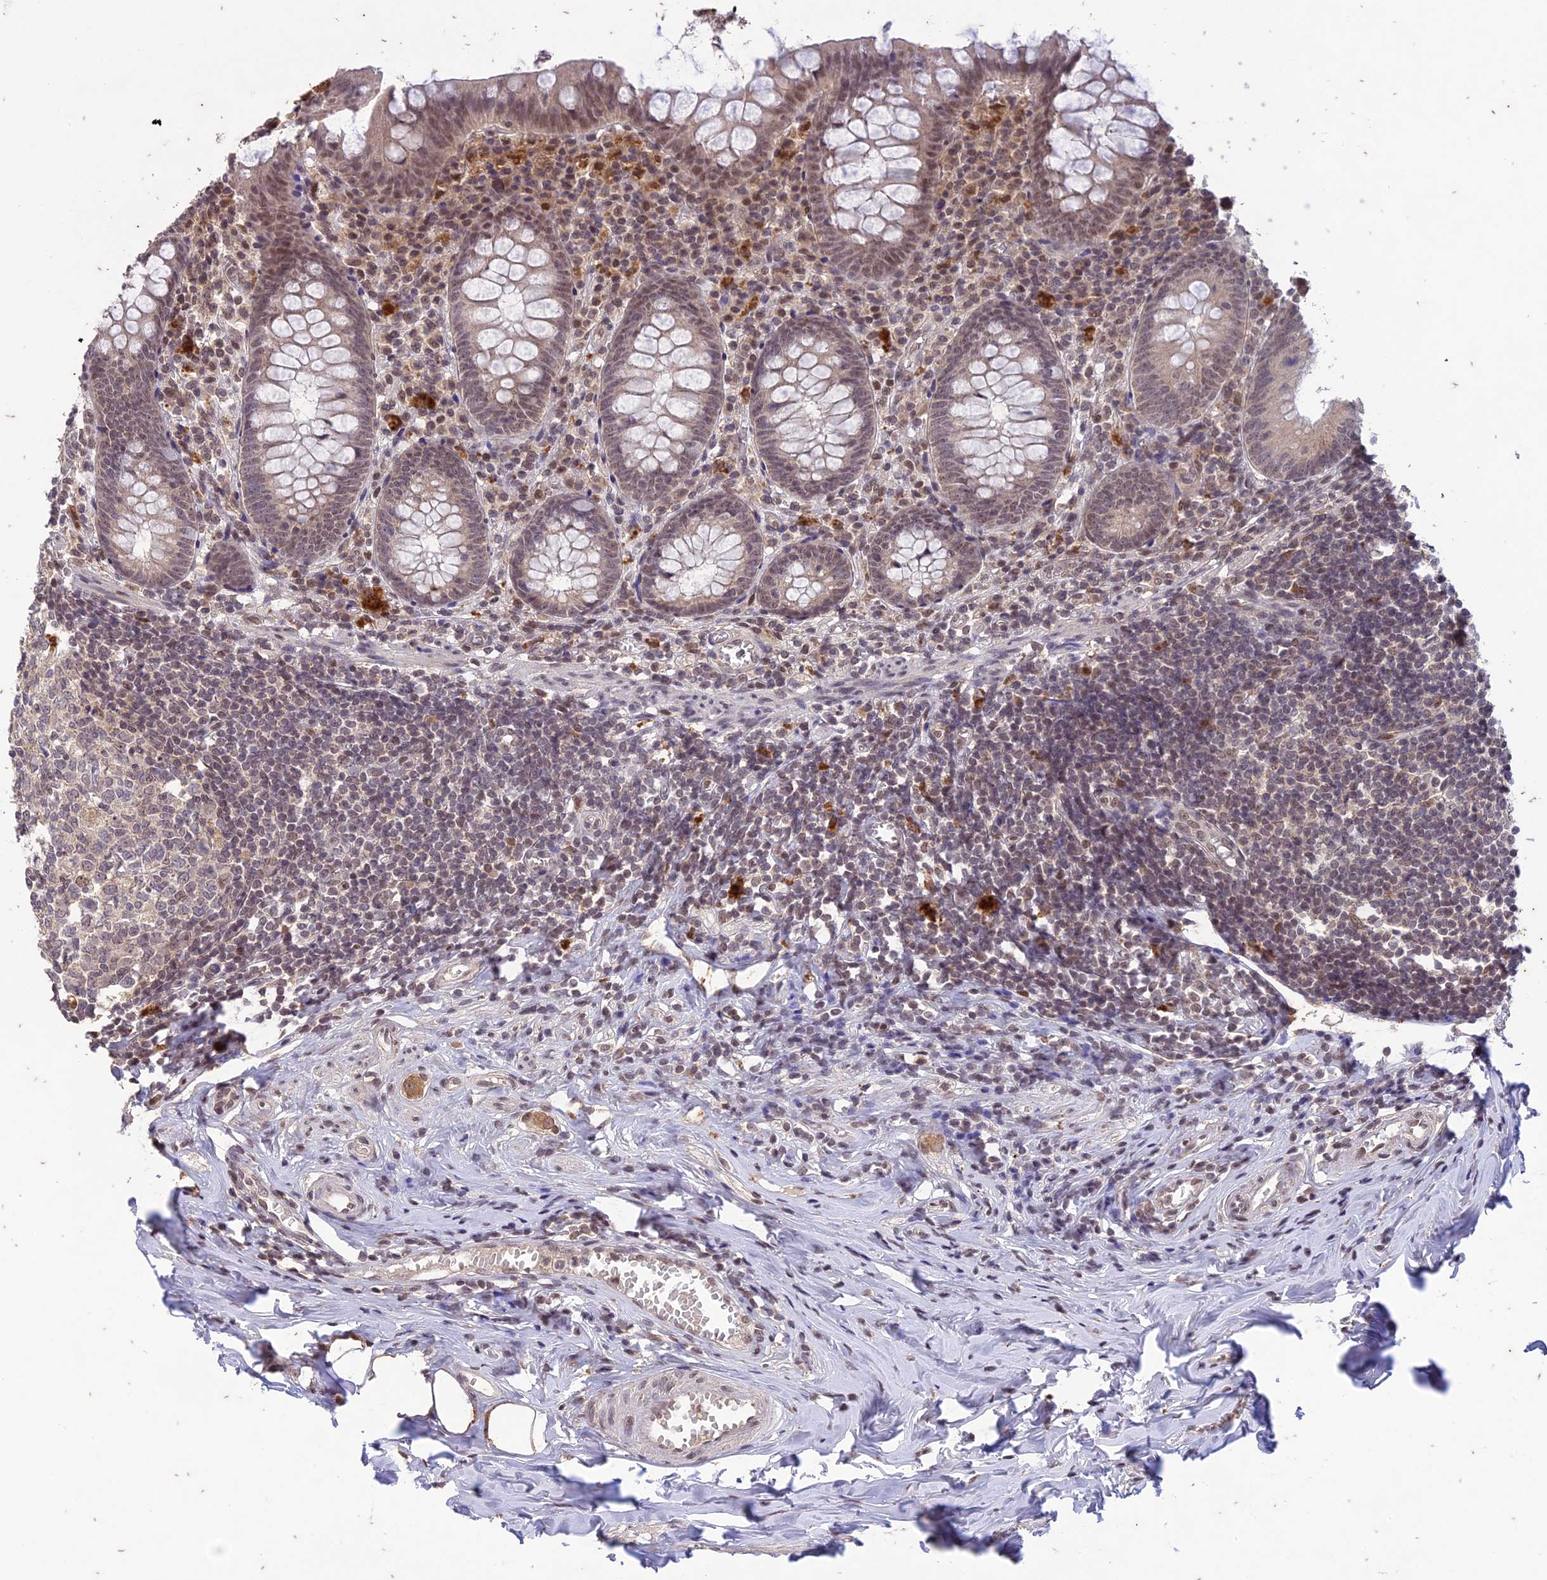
{"staining": {"intensity": "weak", "quantity": ">75%", "location": "nuclear"}, "tissue": "appendix", "cell_type": "Glandular cells", "image_type": "normal", "snomed": [{"axis": "morphology", "description": "Normal tissue, NOS"}, {"axis": "topography", "description": "Appendix"}], "caption": "Protein expression analysis of normal human appendix reveals weak nuclear expression in approximately >75% of glandular cells.", "gene": "POP4", "patient": {"sex": "female", "age": 51}}